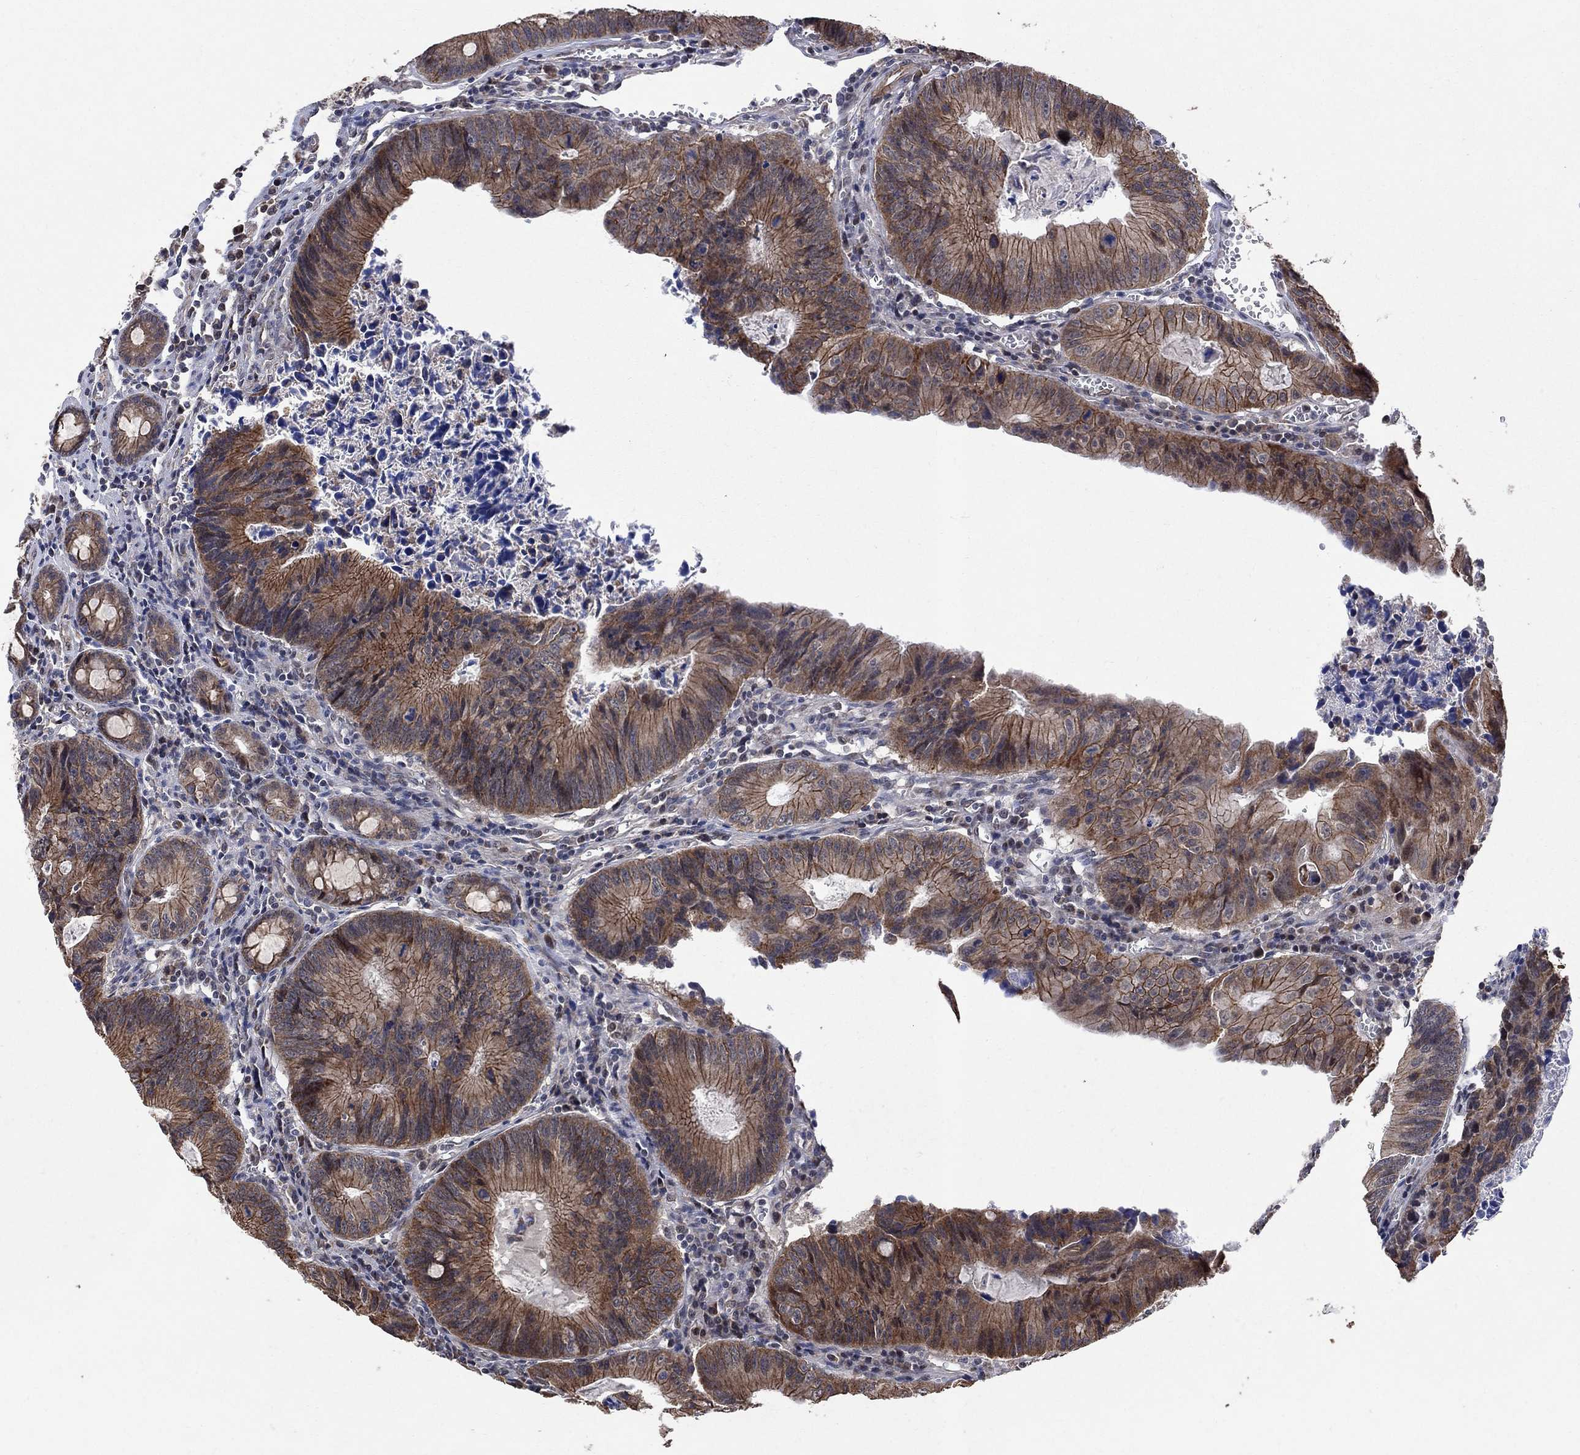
{"staining": {"intensity": "strong", "quantity": "25%-75%", "location": "cytoplasmic/membranous"}, "tissue": "colorectal cancer", "cell_type": "Tumor cells", "image_type": "cancer", "snomed": [{"axis": "morphology", "description": "Adenocarcinoma, NOS"}, {"axis": "topography", "description": "Colon"}], "caption": "There is high levels of strong cytoplasmic/membranous positivity in tumor cells of colorectal cancer, as demonstrated by immunohistochemical staining (brown color).", "gene": "ANKRA2", "patient": {"sex": "female", "age": 87}}